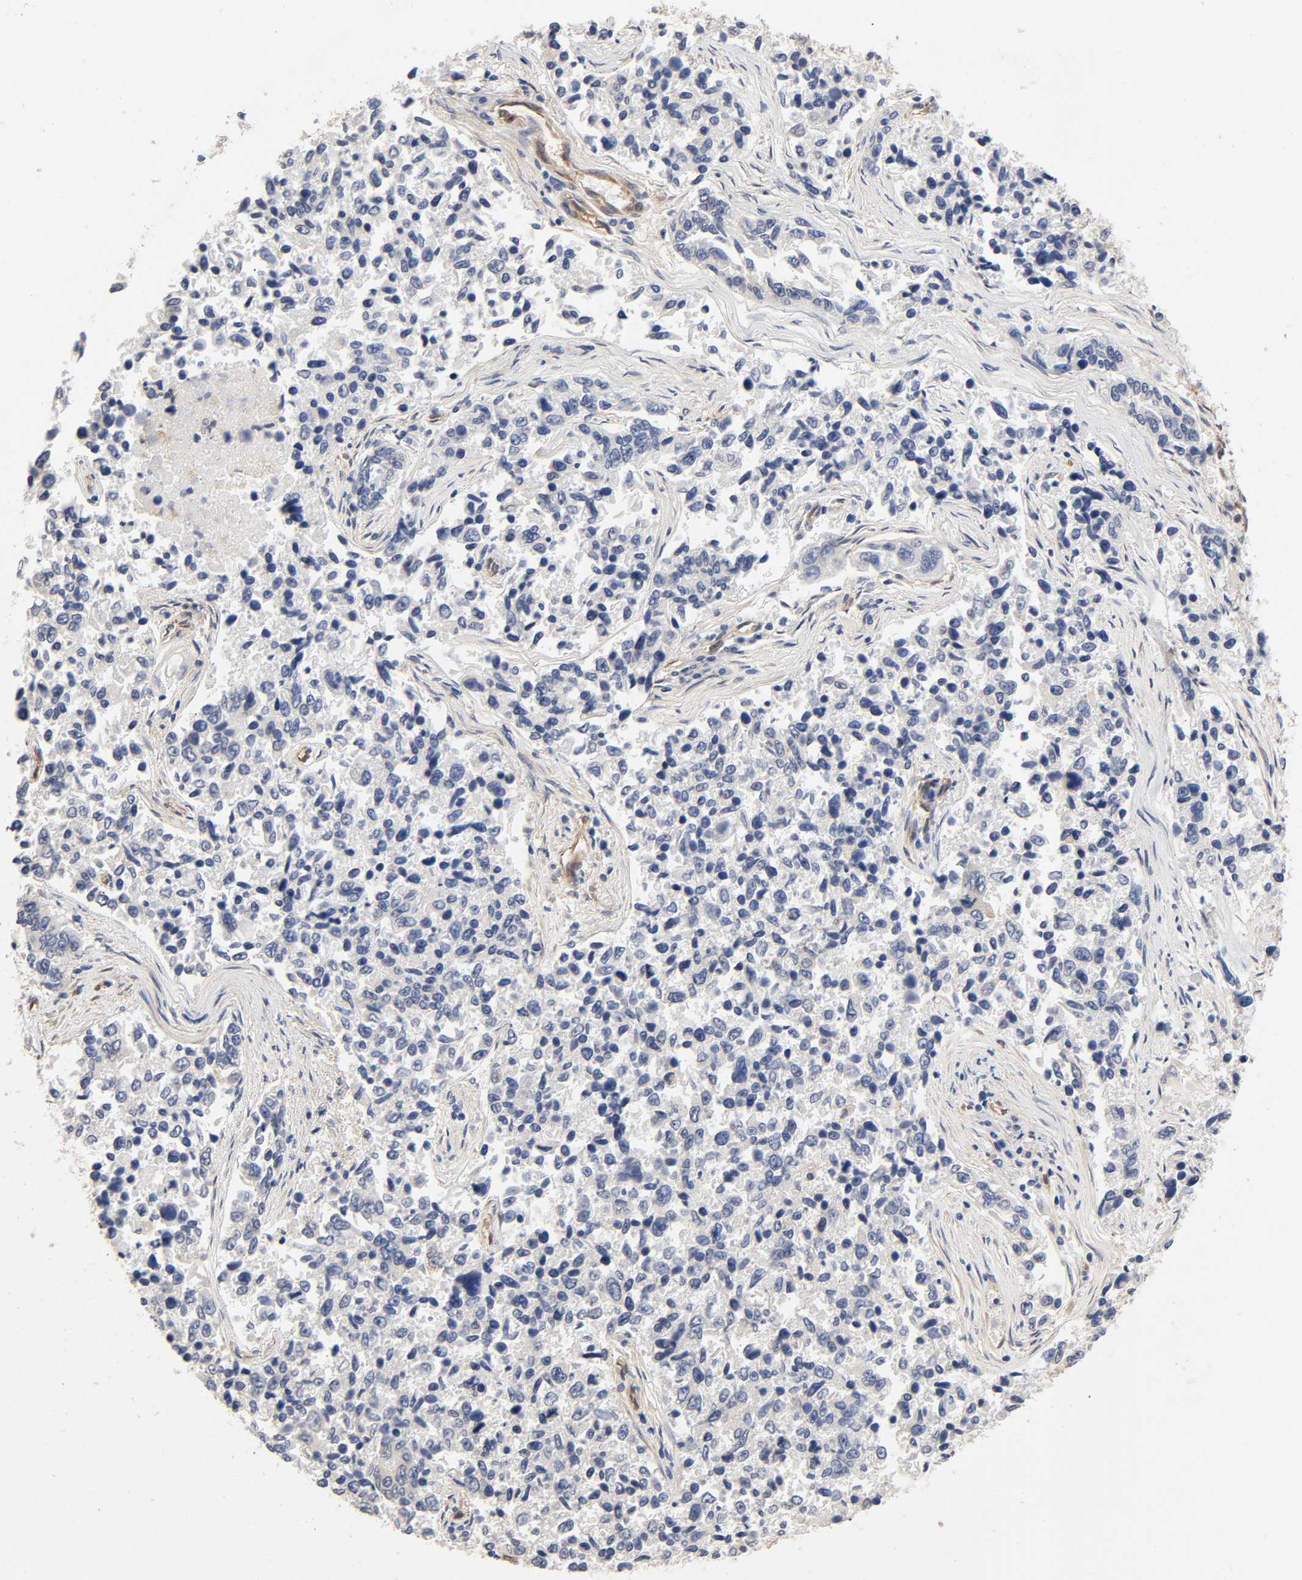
{"staining": {"intensity": "negative", "quantity": "none", "location": "none"}, "tissue": "lung cancer", "cell_type": "Tumor cells", "image_type": "cancer", "snomed": [{"axis": "morphology", "description": "Adenocarcinoma, NOS"}, {"axis": "topography", "description": "Lung"}], "caption": "High power microscopy micrograph of an immunohistochemistry micrograph of lung cancer, revealing no significant staining in tumor cells. The staining is performed using DAB brown chromogen with nuclei counter-stained in using hematoxylin.", "gene": "RAB13", "patient": {"sex": "male", "age": 84}}